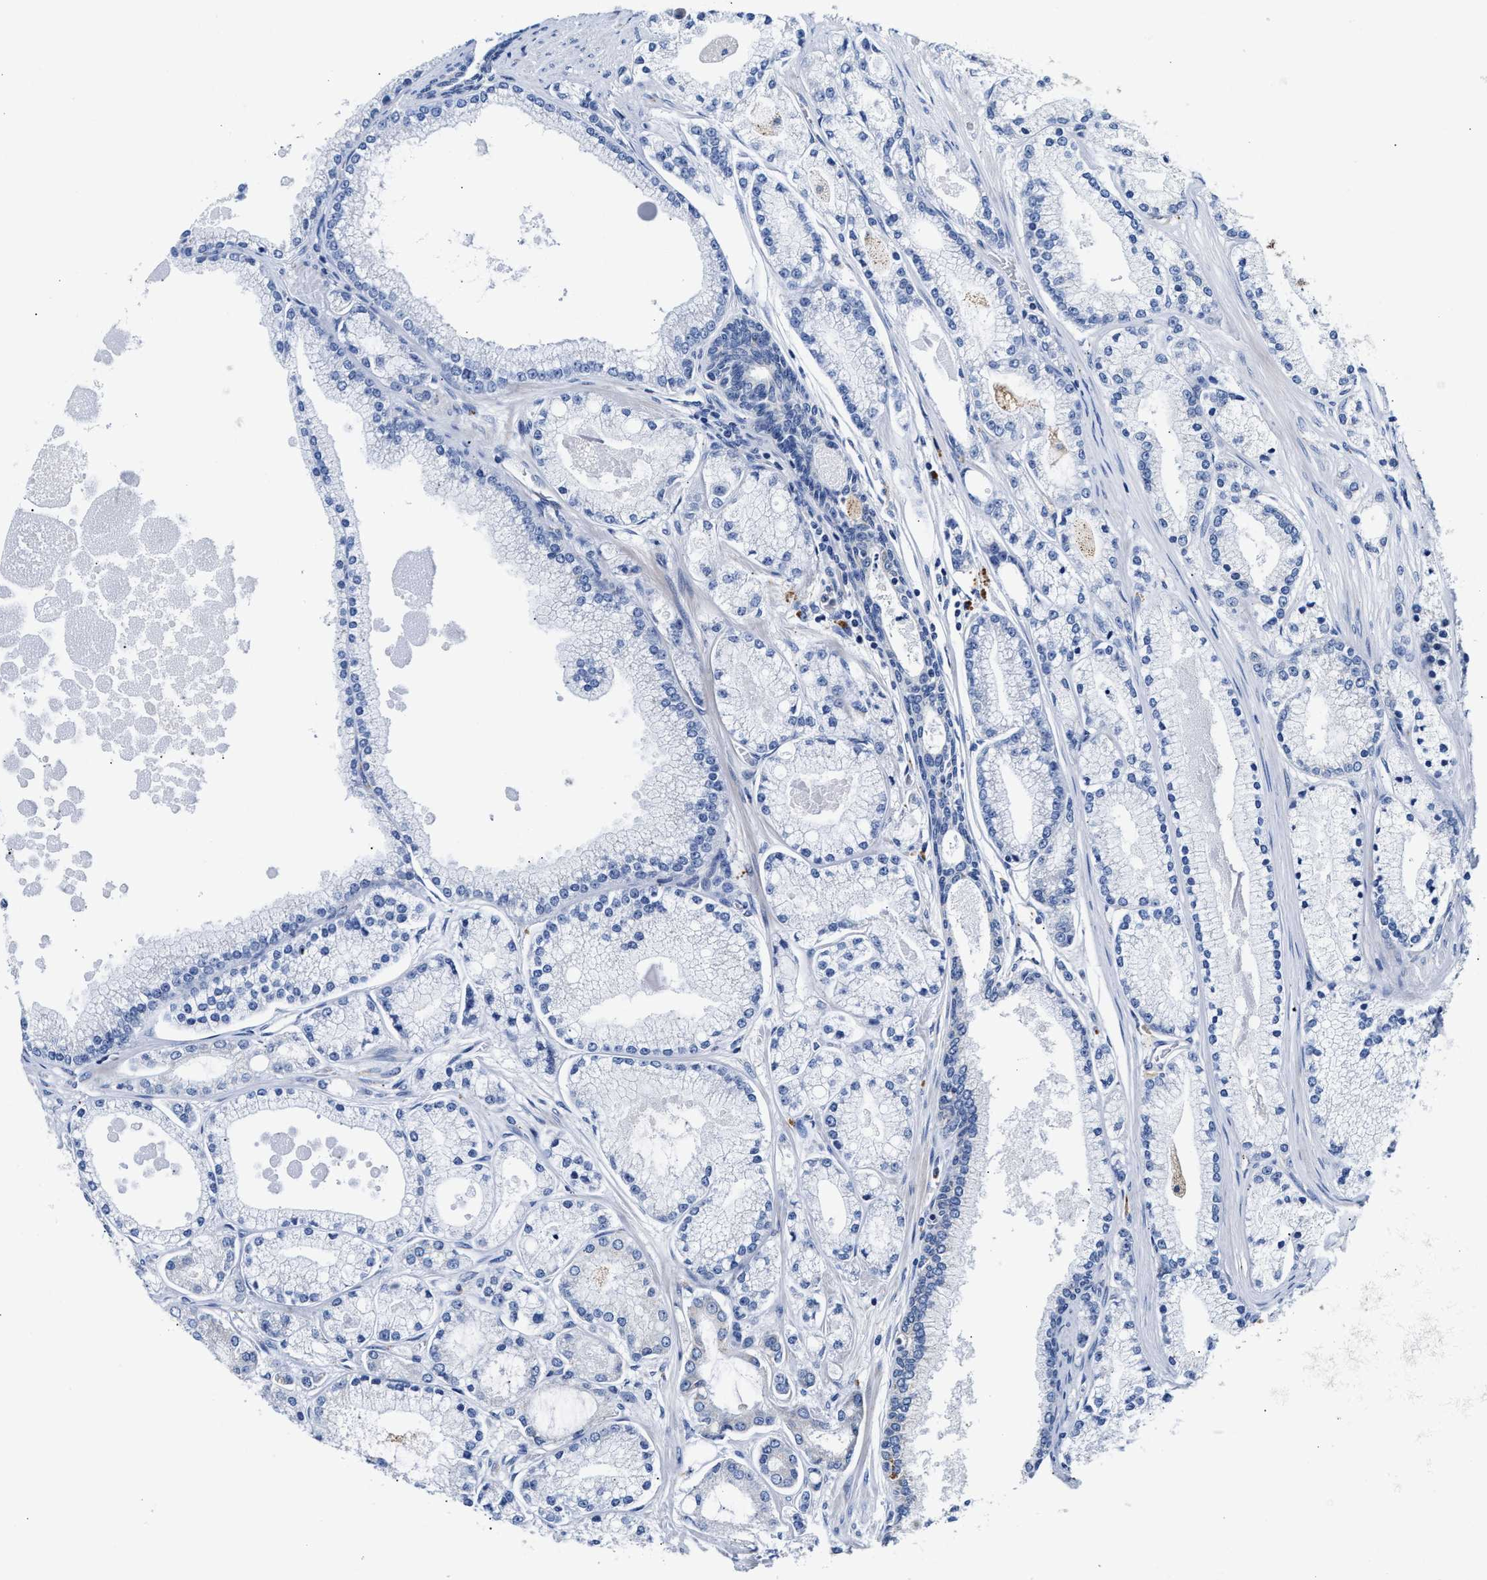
{"staining": {"intensity": "weak", "quantity": "<25%", "location": "cytoplasmic/membranous"}, "tissue": "prostate cancer", "cell_type": "Tumor cells", "image_type": "cancer", "snomed": [{"axis": "morphology", "description": "Adenocarcinoma, High grade"}, {"axis": "topography", "description": "Prostate"}], "caption": "Tumor cells are negative for brown protein staining in high-grade adenocarcinoma (prostate).", "gene": "ACADVL", "patient": {"sex": "male", "age": 71}}